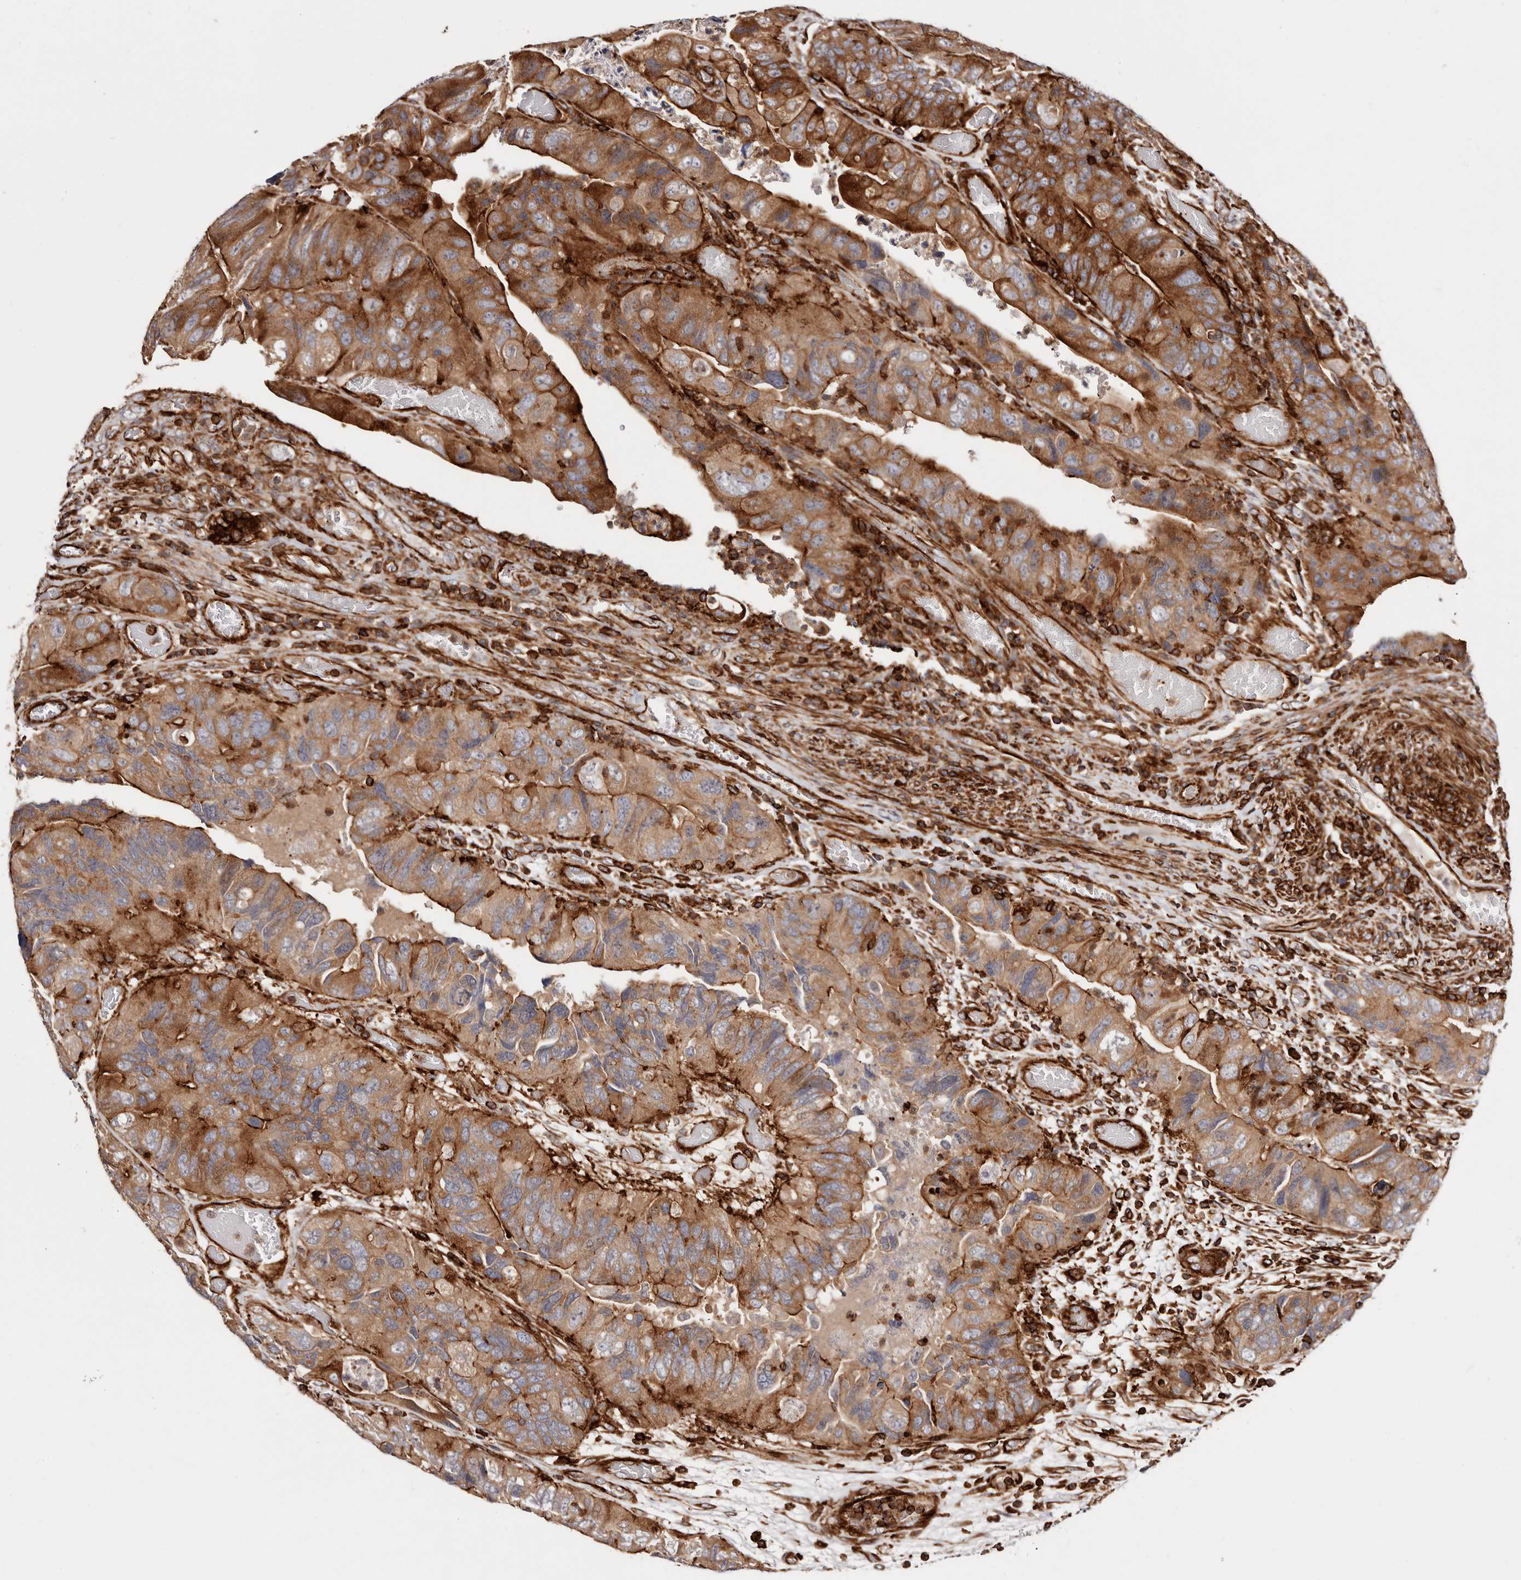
{"staining": {"intensity": "strong", "quantity": ">75%", "location": "cytoplasmic/membranous"}, "tissue": "colorectal cancer", "cell_type": "Tumor cells", "image_type": "cancer", "snomed": [{"axis": "morphology", "description": "Adenocarcinoma, NOS"}, {"axis": "topography", "description": "Rectum"}], "caption": "Protein expression by immunohistochemistry (IHC) displays strong cytoplasmic/membranous expression in approximately >75% of tumor cells in adenocarcinoma (colorectal). (DAB IHC, brown staining for protein, blue staining for nuclei).", "gene": "PTPN22", "patient": {"sex": "male", "age": 63}}